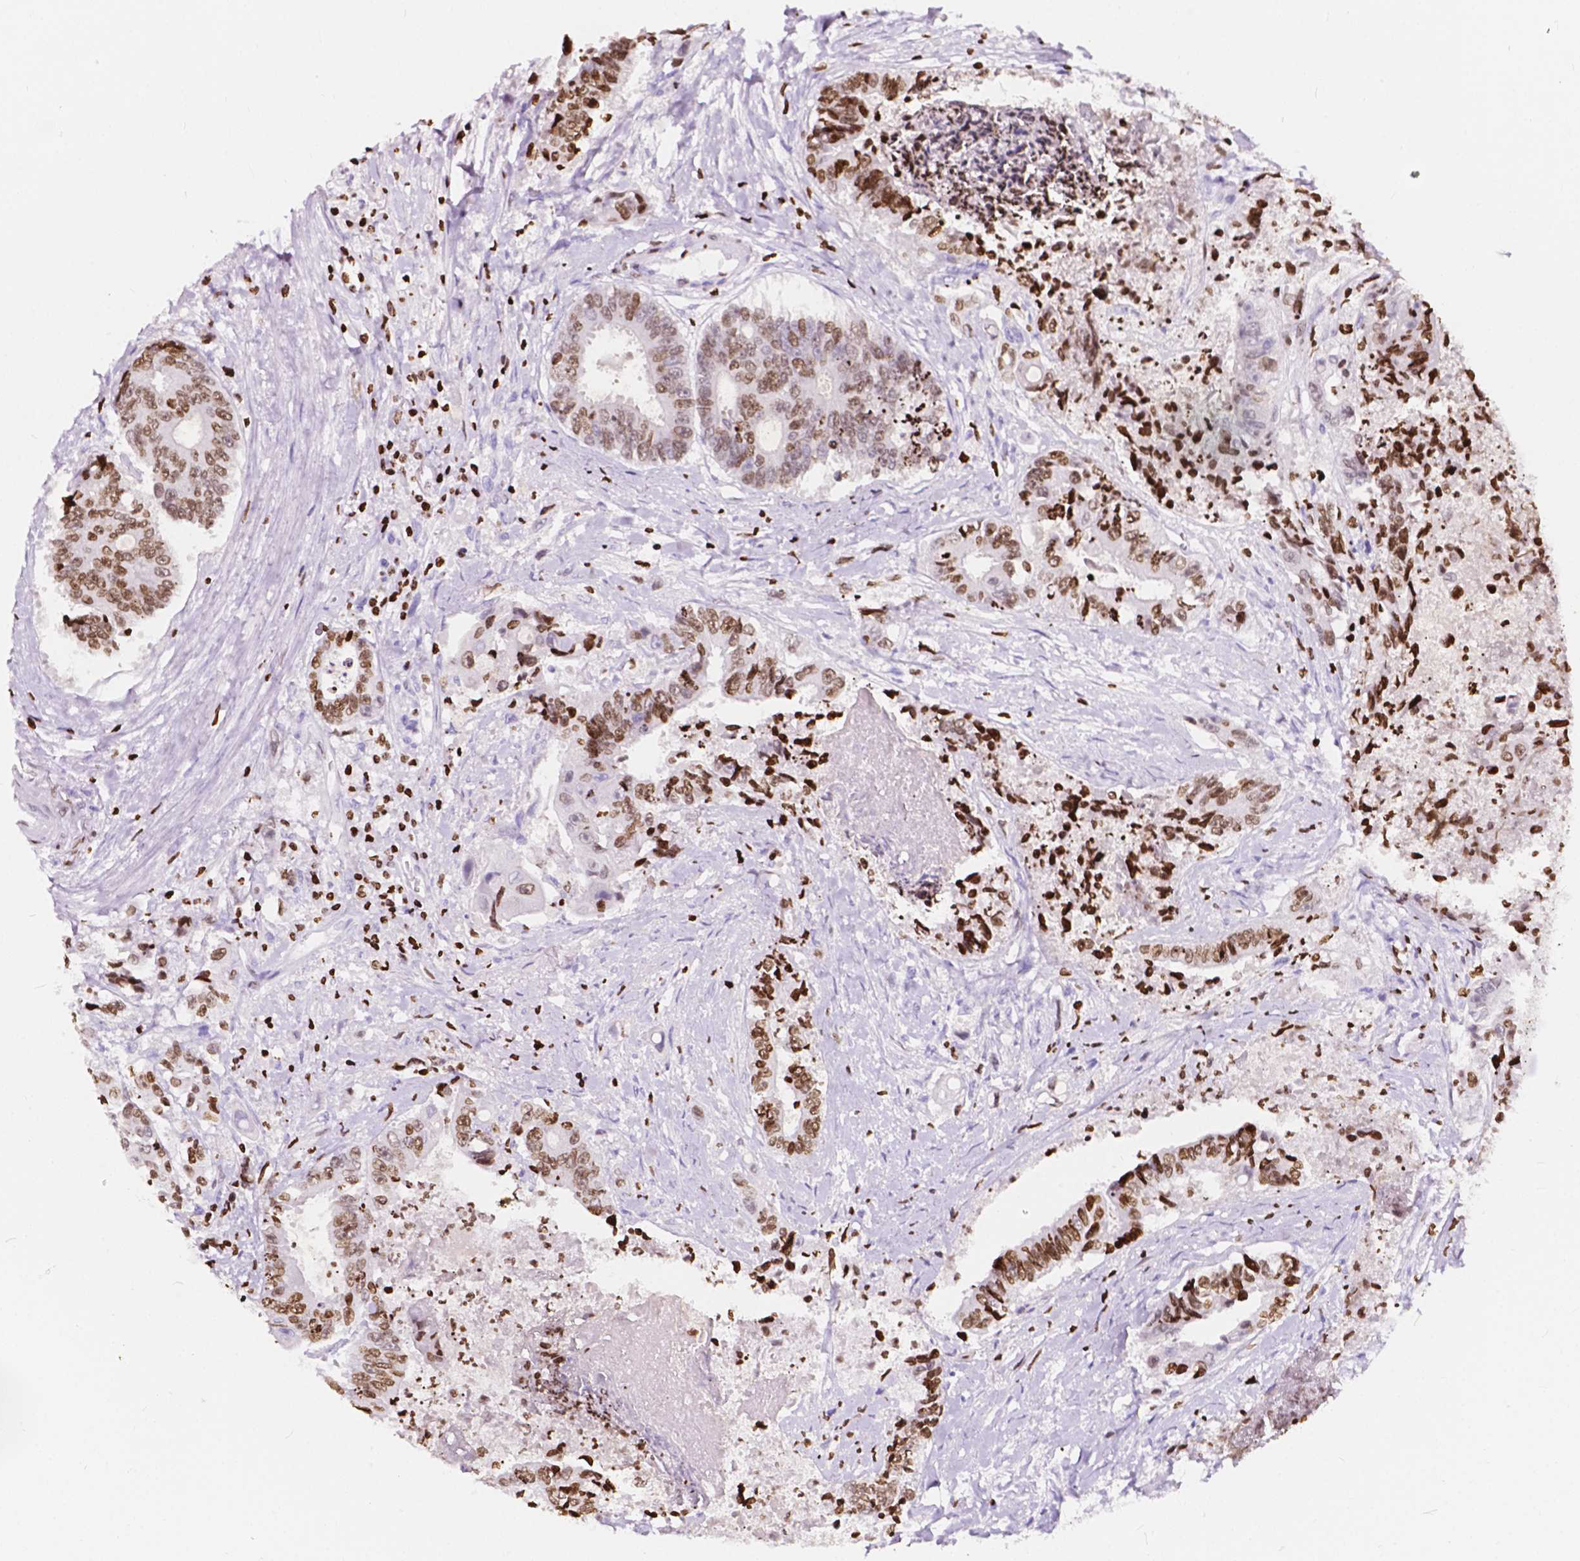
{"staining": {"intensity": "moderate", "quantity": ">75%", "location": "nuclear"}, "tissue": "colorectal cancer", "cell_type": "Tumor cells", "image_type": "cancer", "snomed": [{"axis": "morphology", "description": "Adenocarcinoma, NOS"}, {"axis": "topography", "description": "Rectum"}], "caption": "Immunohistochemical staining of colorectal cancer displays medium levels of moderate nuclear protein expression in approximately >75% of tumor cells. Immunohistochemistry (ihc) stains the protein of interest in brown and the nuclei are stained blue.", "gene": "CBY3", "patient": {"sex": "male", "age": 54}}